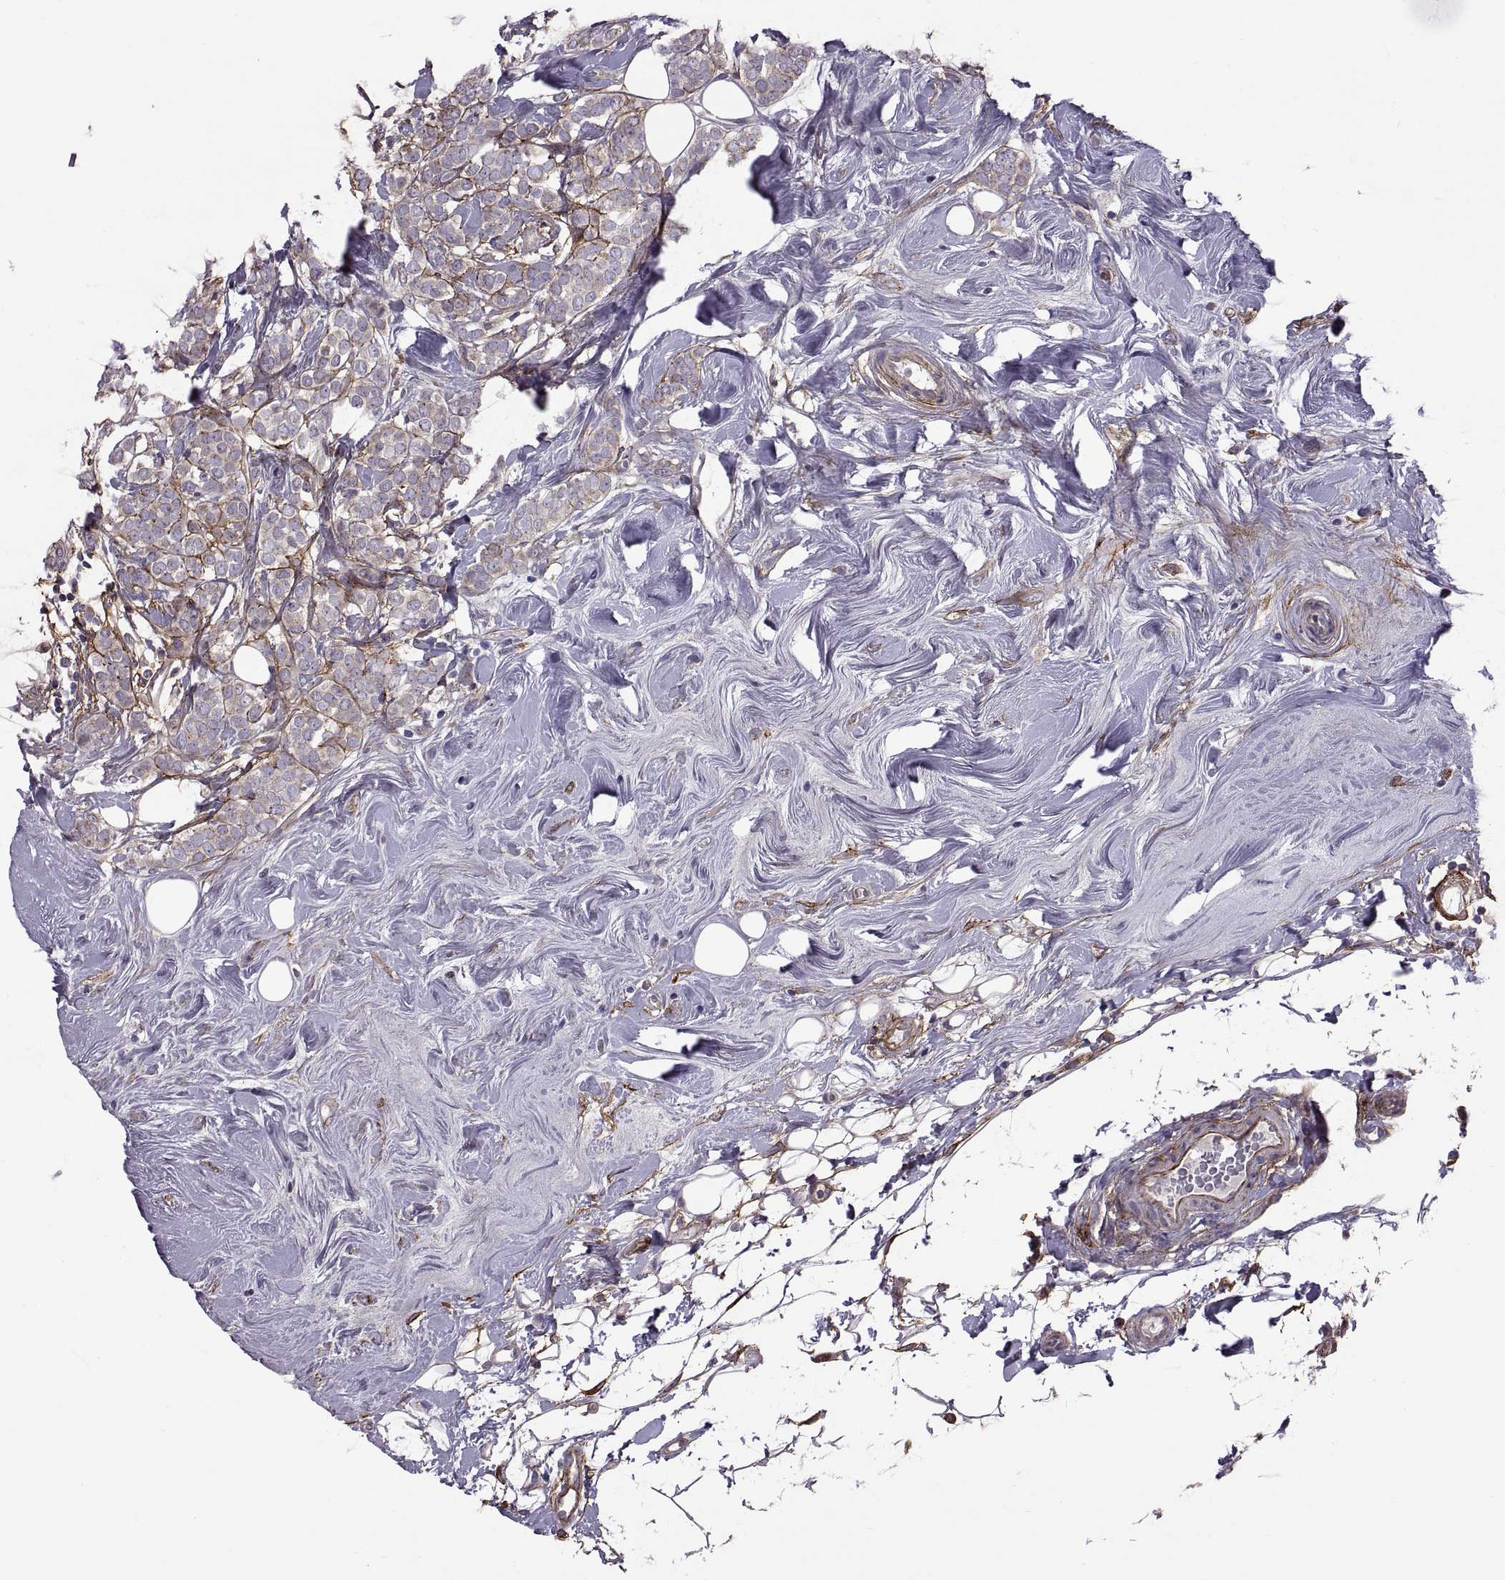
{"staining": {"intensity": "weak", "quantity": "<25%", "location": "cytoplasmic/membranous"}, "tissue": "breast cancer", "cell_type": "Tumor cells", "image_type": "cancer", "snomed": [{"axis": "morphology", "description": "Lobular carcinoma"}, {"axis": "topography", "description": "Breast"}], "caption": "A histopathology image of breast cancer (lobular carcinoma) stained for a protein reveals no brown staining in tumor cells.", "gene": "EMILIN2", "patient": {"sex": "female", "age": 49}}